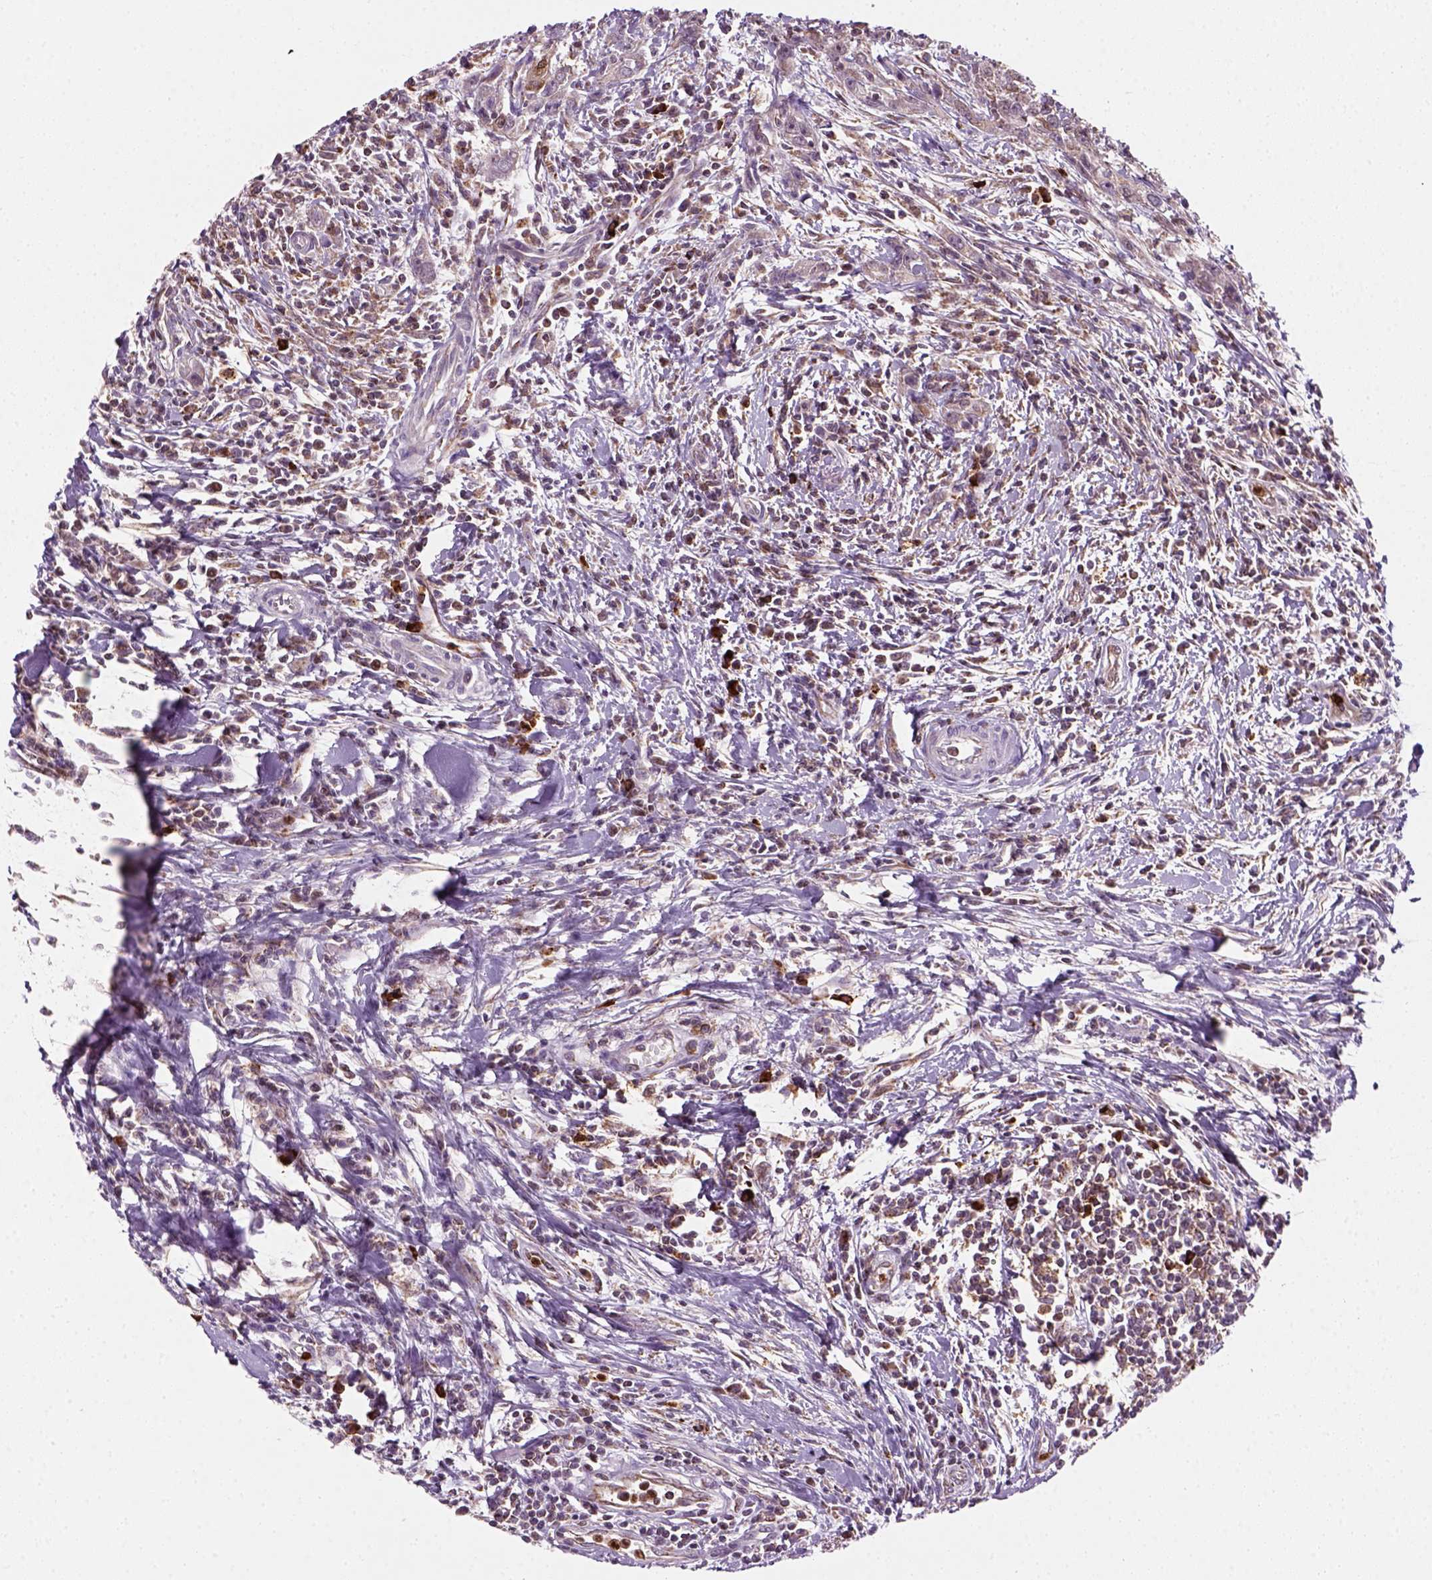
{"staining": {"intensity": "weak", "quantity": "<25%", "location": "cytoplasmic/membranous"}, "tissue": "urothelial cancer", "cell_type": "Tumor cells", "image_type": "cancer", "snomed": [{"axis": "morphology", "description": "Urothelial carcinoma, High grade"}, {"axis": "topography", "description": "Urinary bladder"}], "caption": "IHC of human urothelial cancer displays no expression in tumor cells.", "gene": "NUDT16L1", "patient": {"sex": "male", "age": 83}}